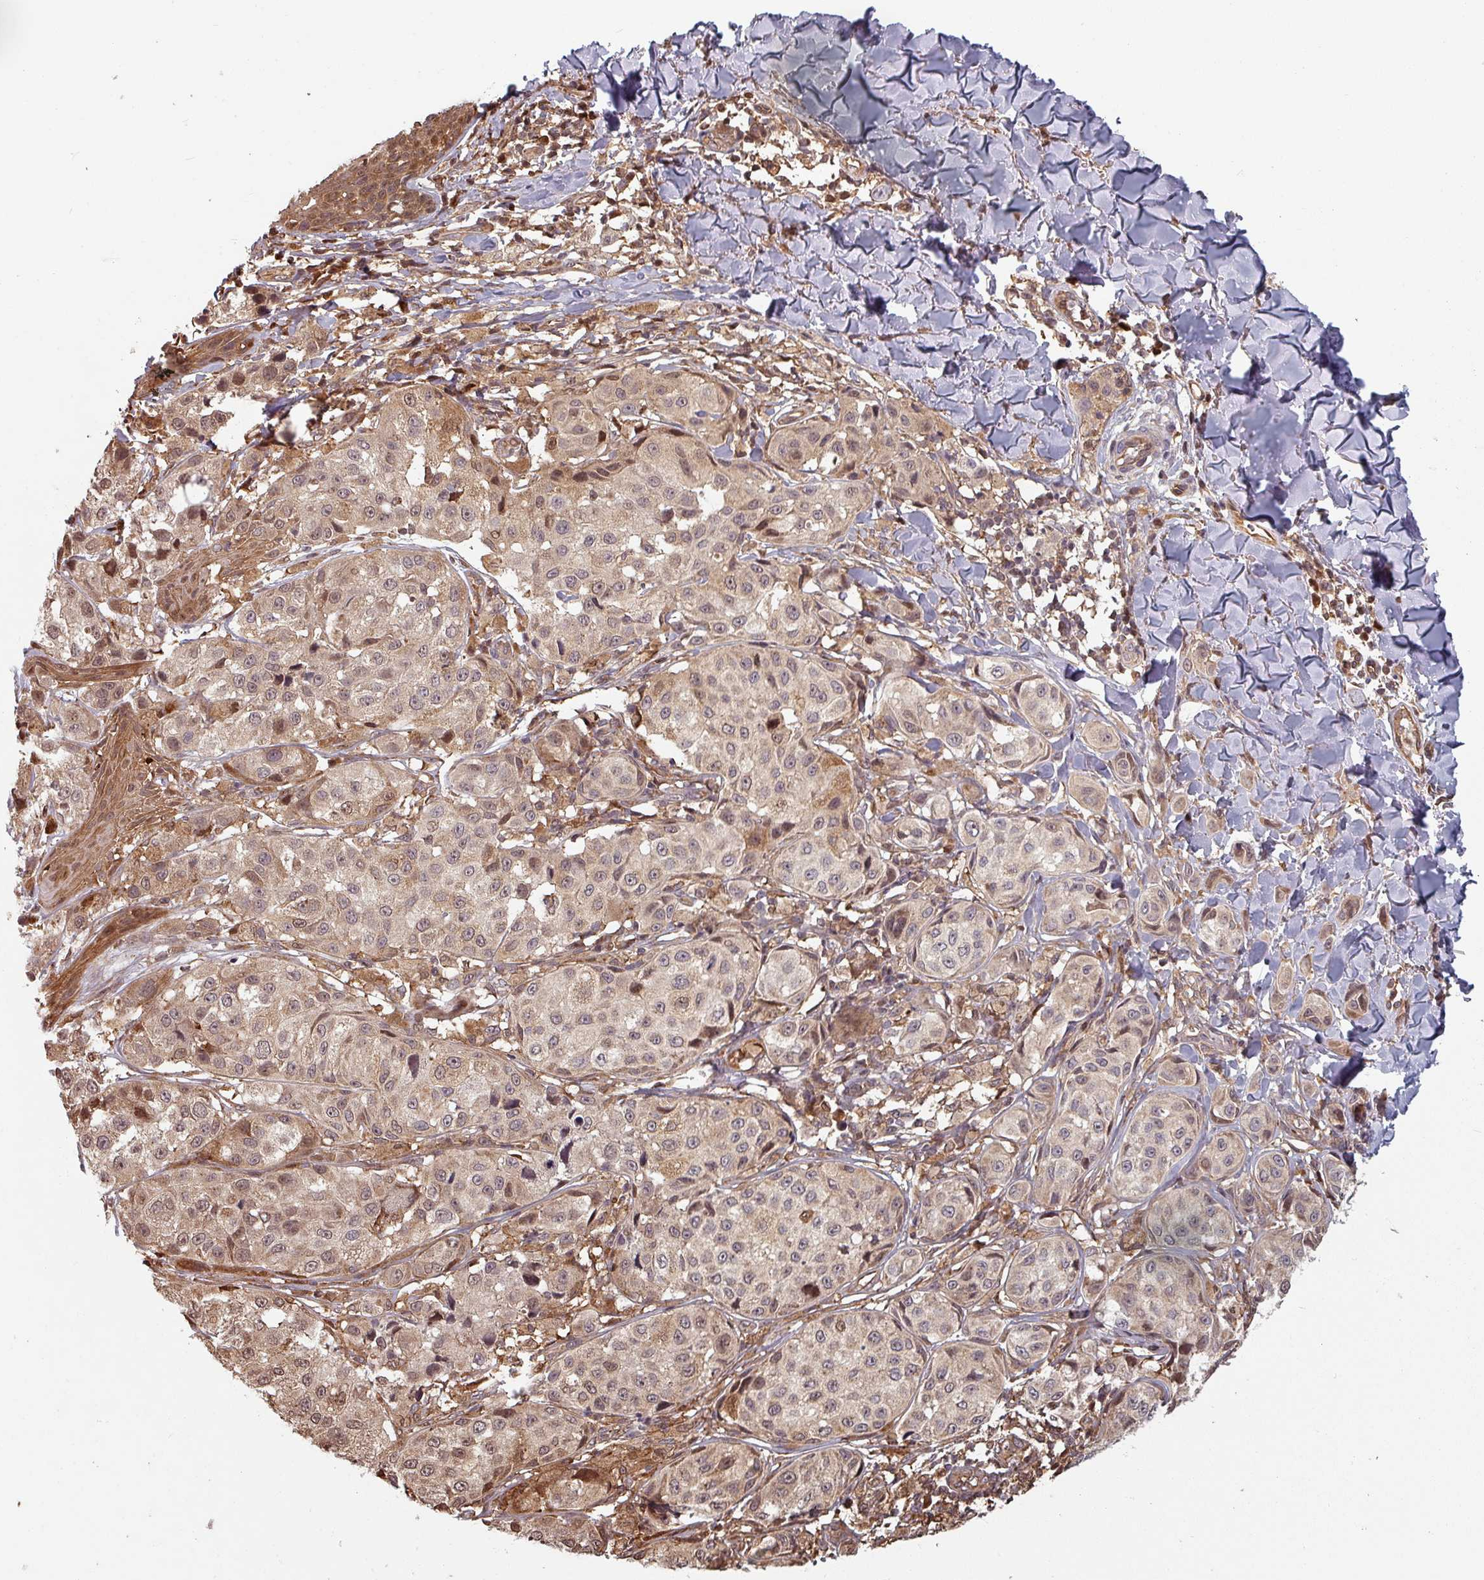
{"staining": {"intensity": "weak", "quantity": "25%-75%", "location": "cytoplasmic/membranous,nuclear"}, "tissue": "melanoma", "cell_type": "Tumor cells", "image_type": "cancer", "snomed": [{"axis": "morphology", "description": "Malignant melanoma, NOS"}, {"axis": "topography", "description": "Skin"}], "caption": "Immunohistochemical staining of malignant melanoma demonstrates low levels of weak cytoplasmic/membranous and nuclear protein expression in about 25%-75% of tumor cells.", "gene": "EID1", "patient": {"sex": "male", "age": 39}}